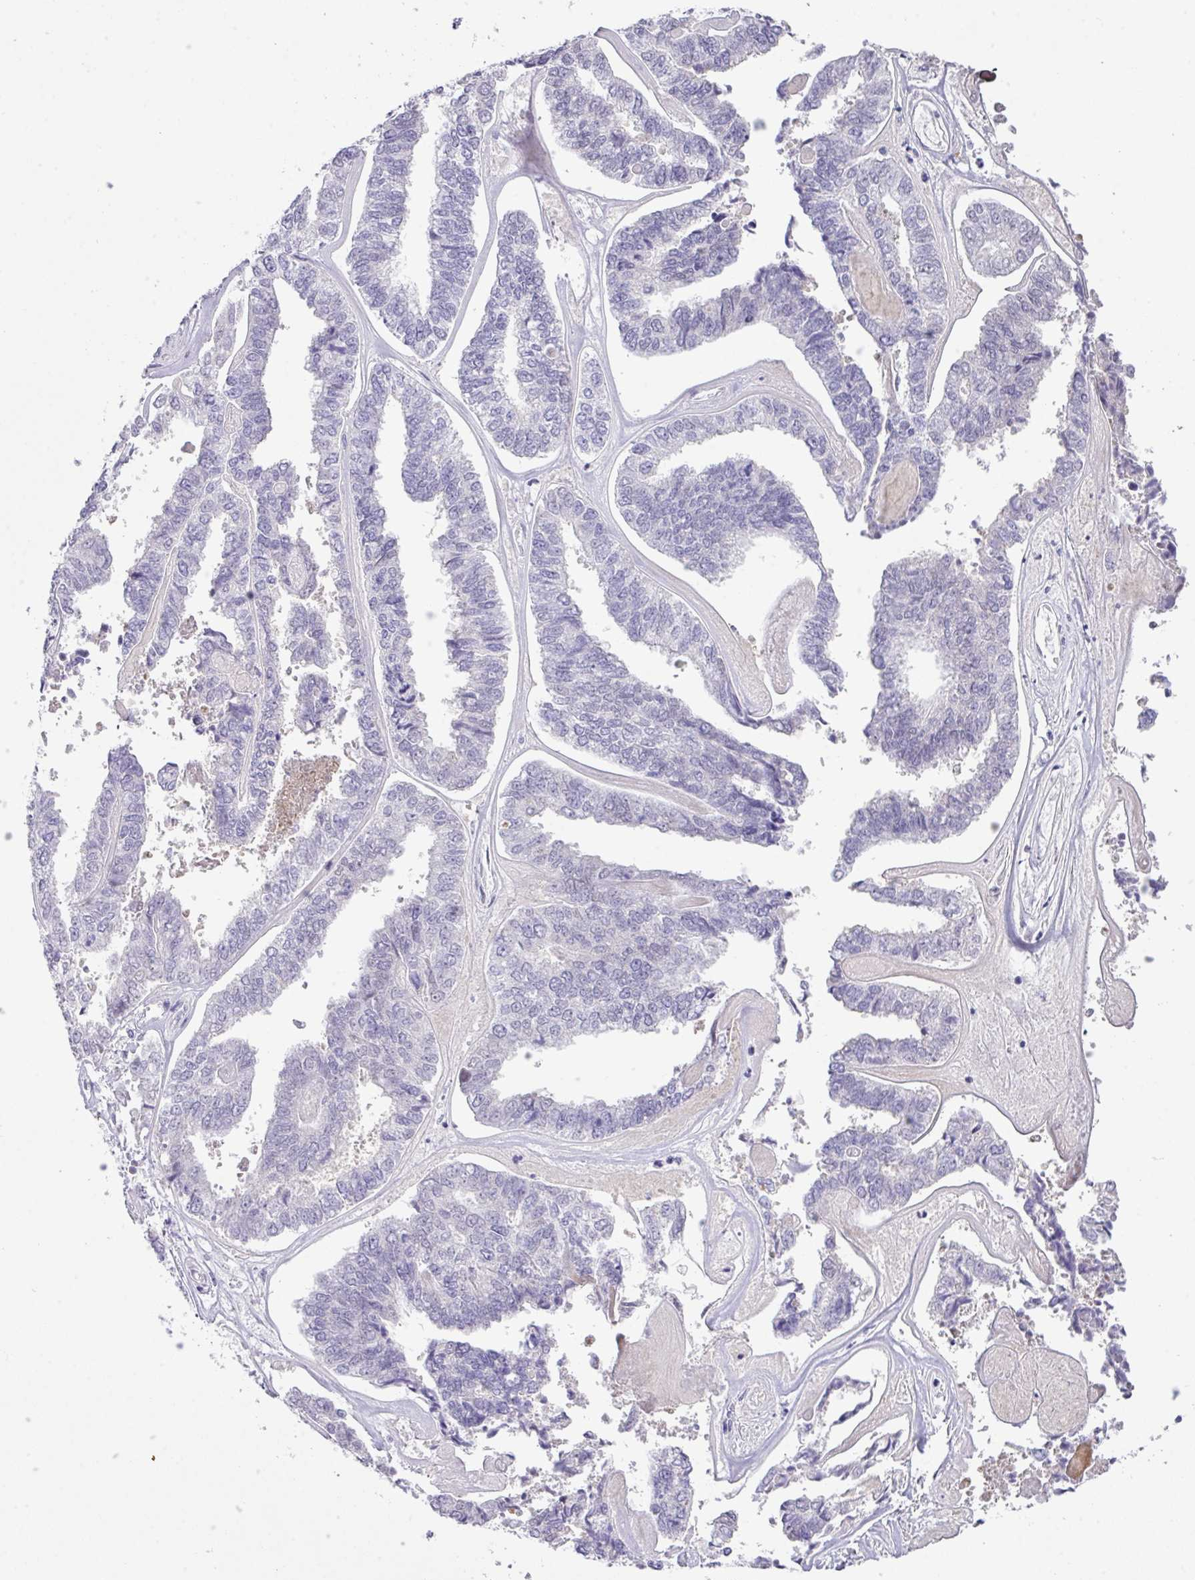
{"staining": {"intensity": "negative", "quantity": "none", "location": "none"}, "tissue": "endometrial cancer", "cell_type": "Tumor cells", "image_type": "cancer", "snomed": [{"axis": "morphology", "description": "Adenocarcinoma, NOS"}, {"axis": "topography", "description": "Endometrium"}], "caption": "High power microscopy micrograph of an IHC histopathology image of endometrial cancer, revealing no significant expression in tumor cells. The staining was performed using DAB to visualize the protein expression in brown, while the nuclei were stained in blue with hematoxylin (Magnification: 20x).", "gene": "ANKRD13B", "patient": {"sex": "female", "age": 73}}